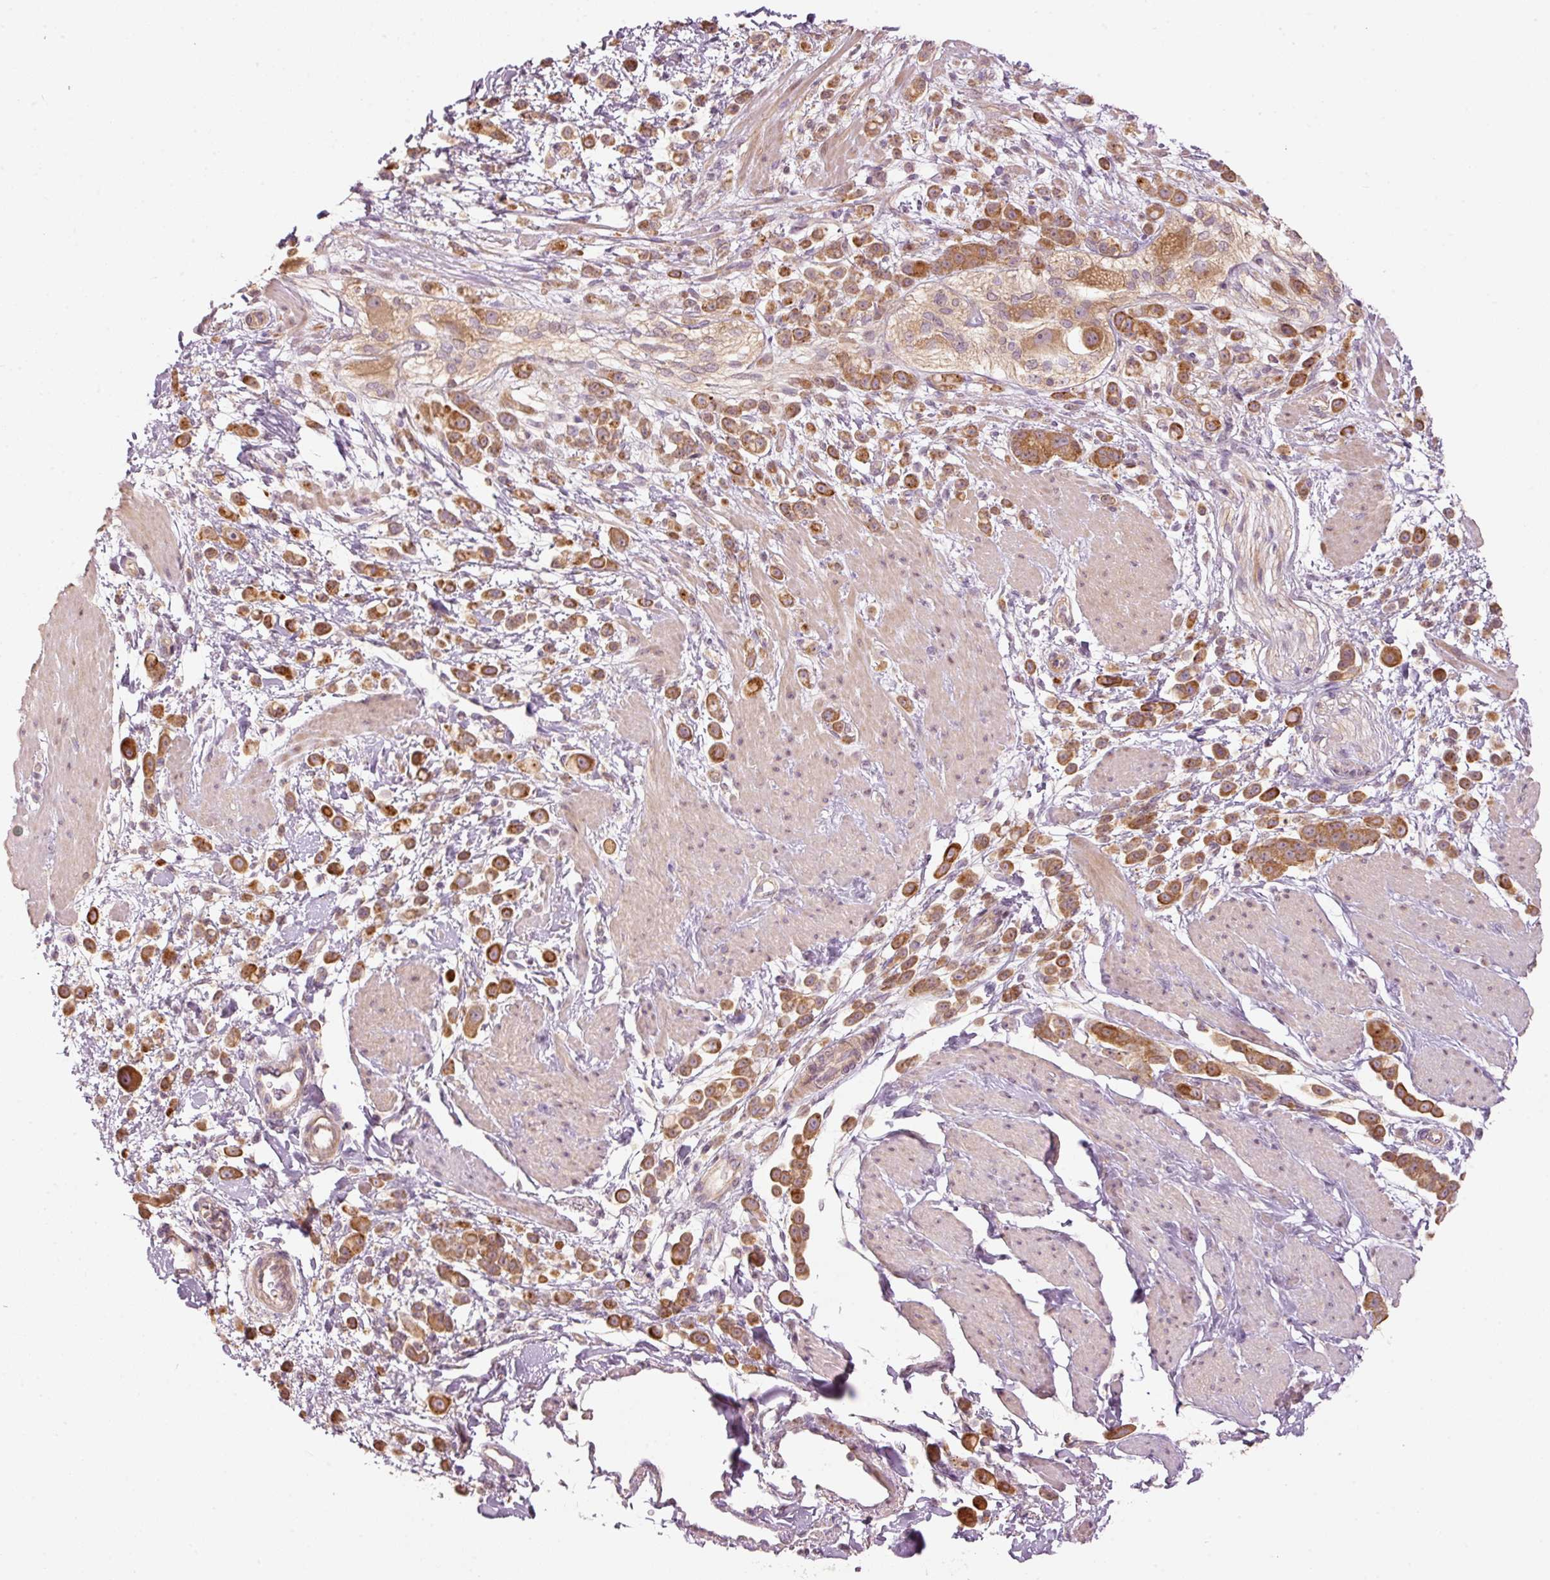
{"staining": {"intensity": "strong", "quantity": ">75%", "location": "cytoplasmic/membranous"}, "tissue": "pancreatic cancer", "cell_type": "Tumor cells", "image_type": "cancer", "snomed": [{"axis": "morphology", "description": "Normal tissue, NOS"}, {"axis": "morphology", "description": "Adenocarcinoma, NOS"}, {"axis": "topography", "description": "Pancreas"}], "caption": "Immunohistochemistry (IHC) of human adenocarcinoma (pancreatic) displays high levels of strong cytoplasmic/membranous positivity in about >75% of tumor cells. The staining was performed using DAB (3,3'-diaminobenzidine) to visualize the protein expression in brown, while the nuclei were stained in blue with hematoxylin (Magnification: 20x).", "gene": "MAP10", "patient": {"sex": "female", "age": 64}}